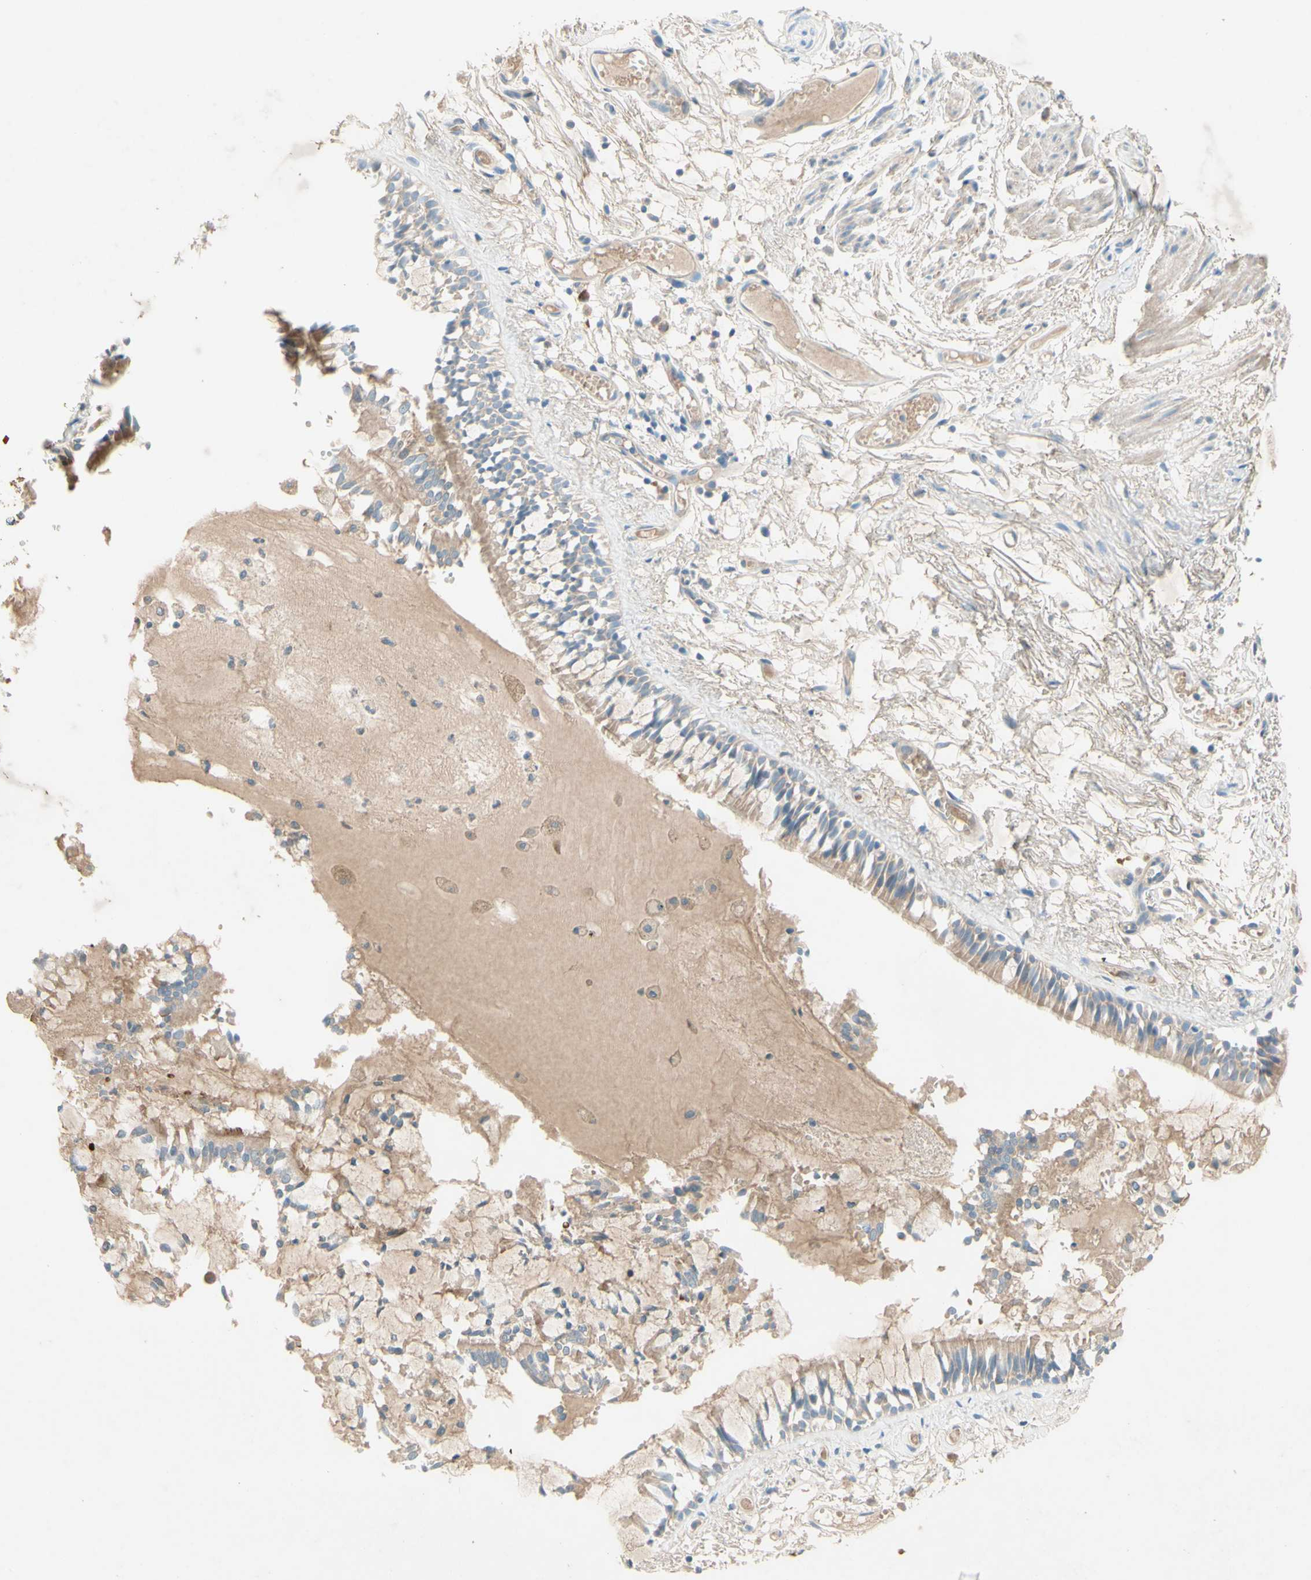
{"staining": {"intensity": "moderate", "quantity": ">75%", "location": "cytoplasmic/membranous"}, "tissue": "bronchus", "cell_type": "Respiratory epithelial cells", "image_type": "normal", "snomed": [{"axis": "morphology", "description": "Normal tissue, NOS"}, {"axis": "morphology", "description": "Inflammation, NOS"}, {"axis": "topography", "description": "Cartilage tissue"}, {"axis": "topography", "description": "Lung"}], "caption": "The histopathology image exhibits a brown stain indicating the presence of a protein in the cytoplasmic/membranous of respiratory epithelial cells in bronchus. (brown staining indicates protein expression, while blue staining denotes nuclei).", "gene": "IL2", "patient": {"sex": "male", "age": 71}}